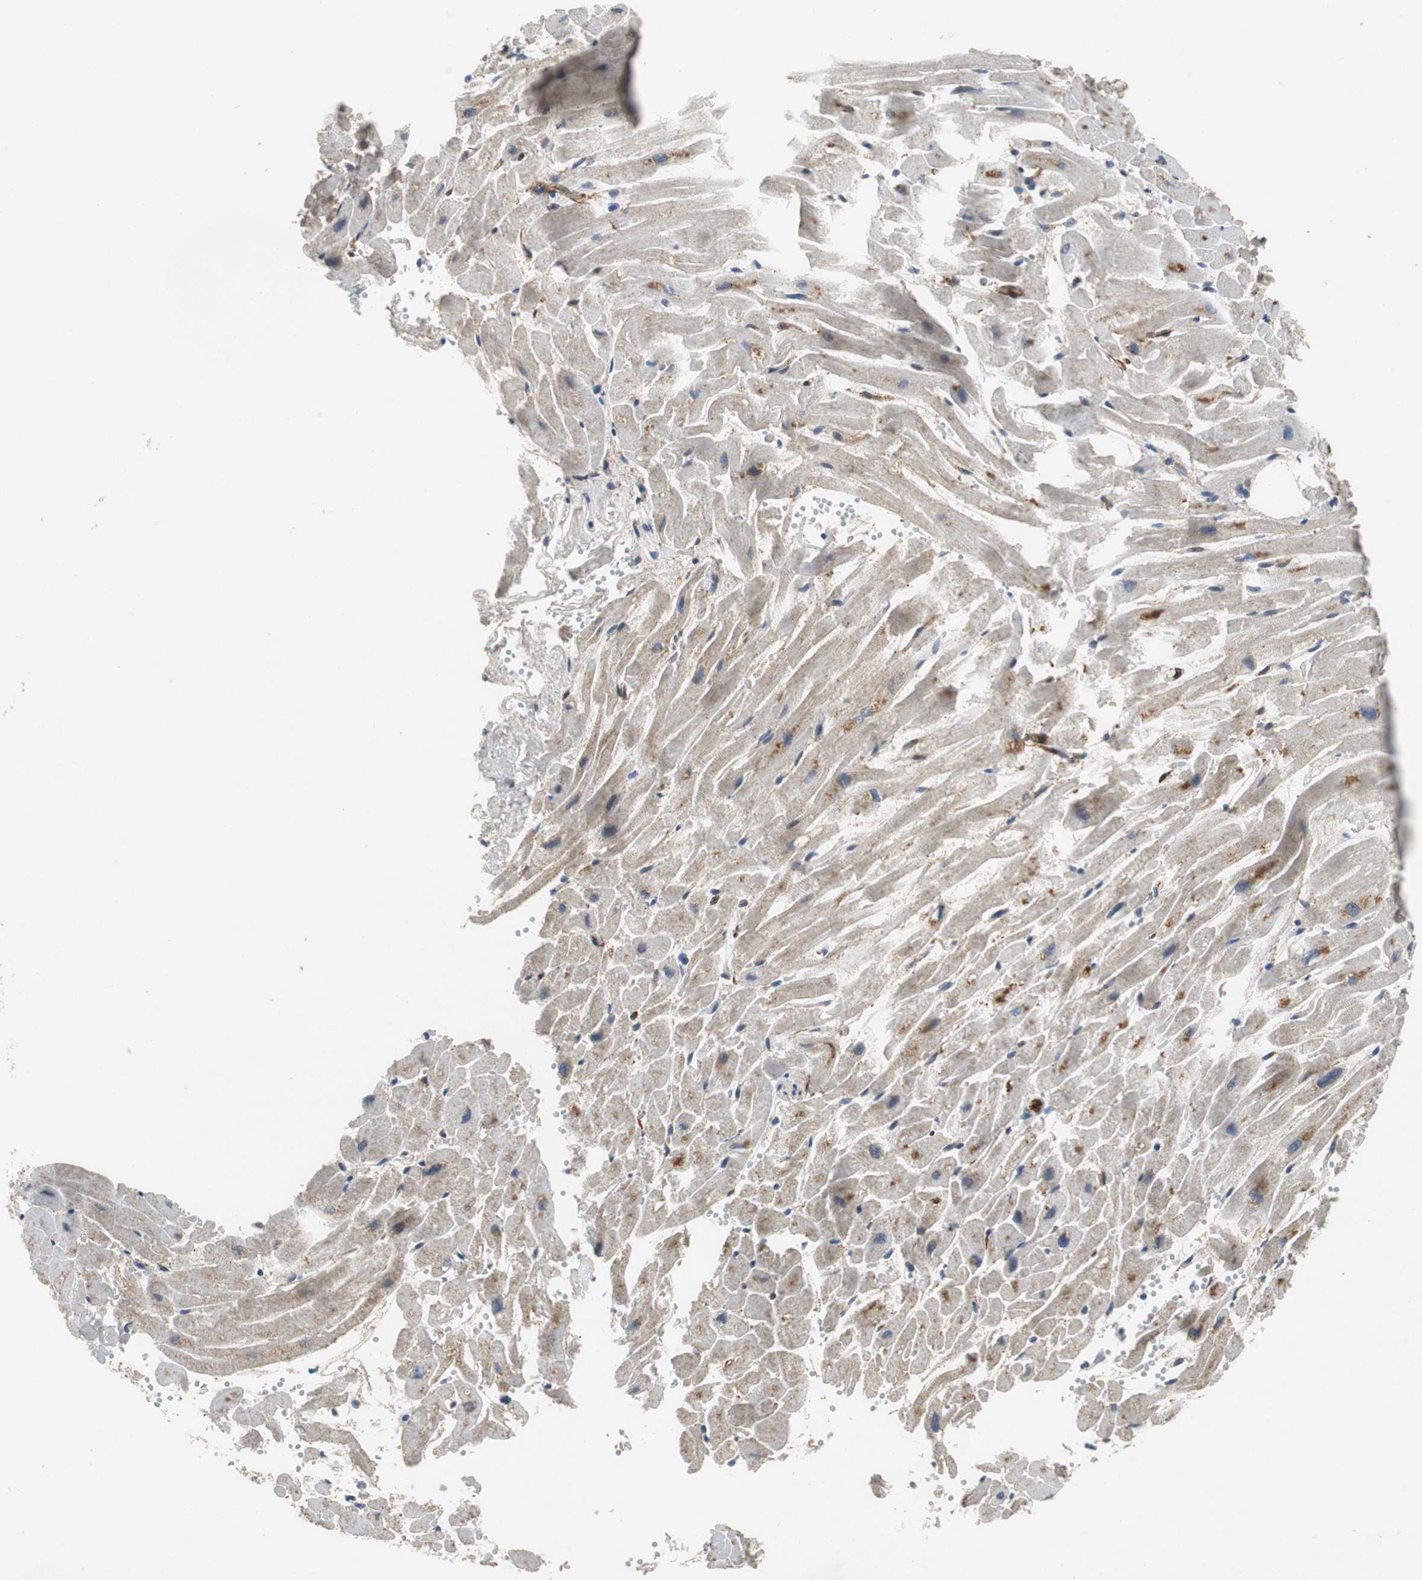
{"staining": {"intensity": "moderate", "quantity": ">75%", "location": "cytoplasmic/membranous"}, "tissue": "heart muscle", "cell_type": "Cardiomyocytes", "image_type": "normal", "snomed": [{"axis": "morphology", "description": "Normal tissue, NOS"}, {"axis": "topography", "description": "Heart"}], "caption": "A histopathology image of human heart muscle stained for a protein reveals moderate cytoplasmic/membranous brown staining in cardiomyocytes.", "gene": "ISCU", "patient": {"sex": "female", "age": 19}}